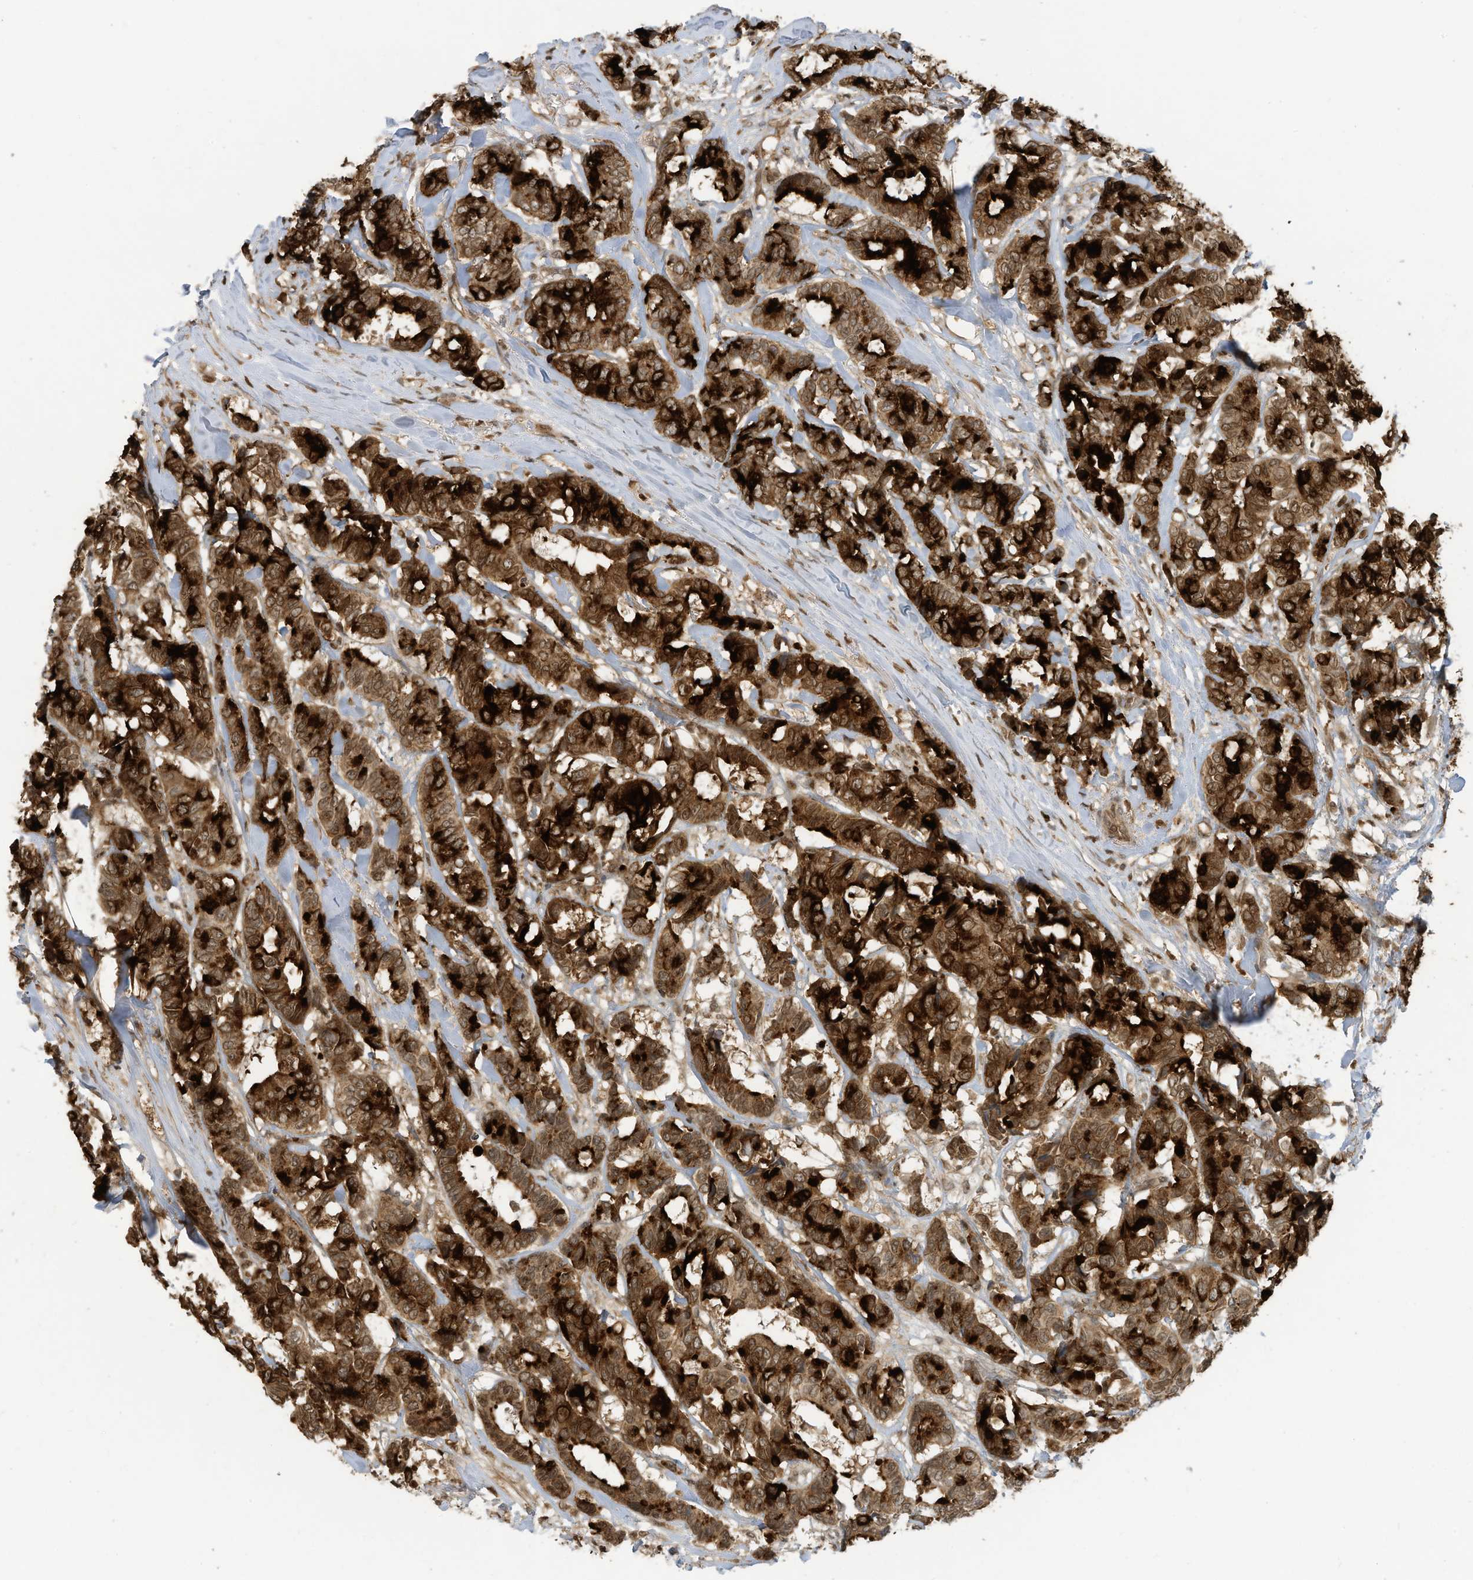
{"staining": {"intensity": "strong", "quantity": ">75%", "location": "cytoplasmic/membranous"}, "tissue": "breast cancer", "cell_type": "Tumor cells", "image_type": "cancer", "snomed": [{"axis": "morphology", "description": "Duct carcinoma"}, {"axis": "topography", "description": "Breast"}], "caption": "The micrograph exhibits staining of breast cancer (invasive ductal carcinoma), revealing strong cytoplasmic/membranous protein positivity (brown color) within tumor cells. (IHC, brightfield microscopy, high magnification).", "gene": "SCGB1D2", "patient": {"sex": "female", "age": 87}}